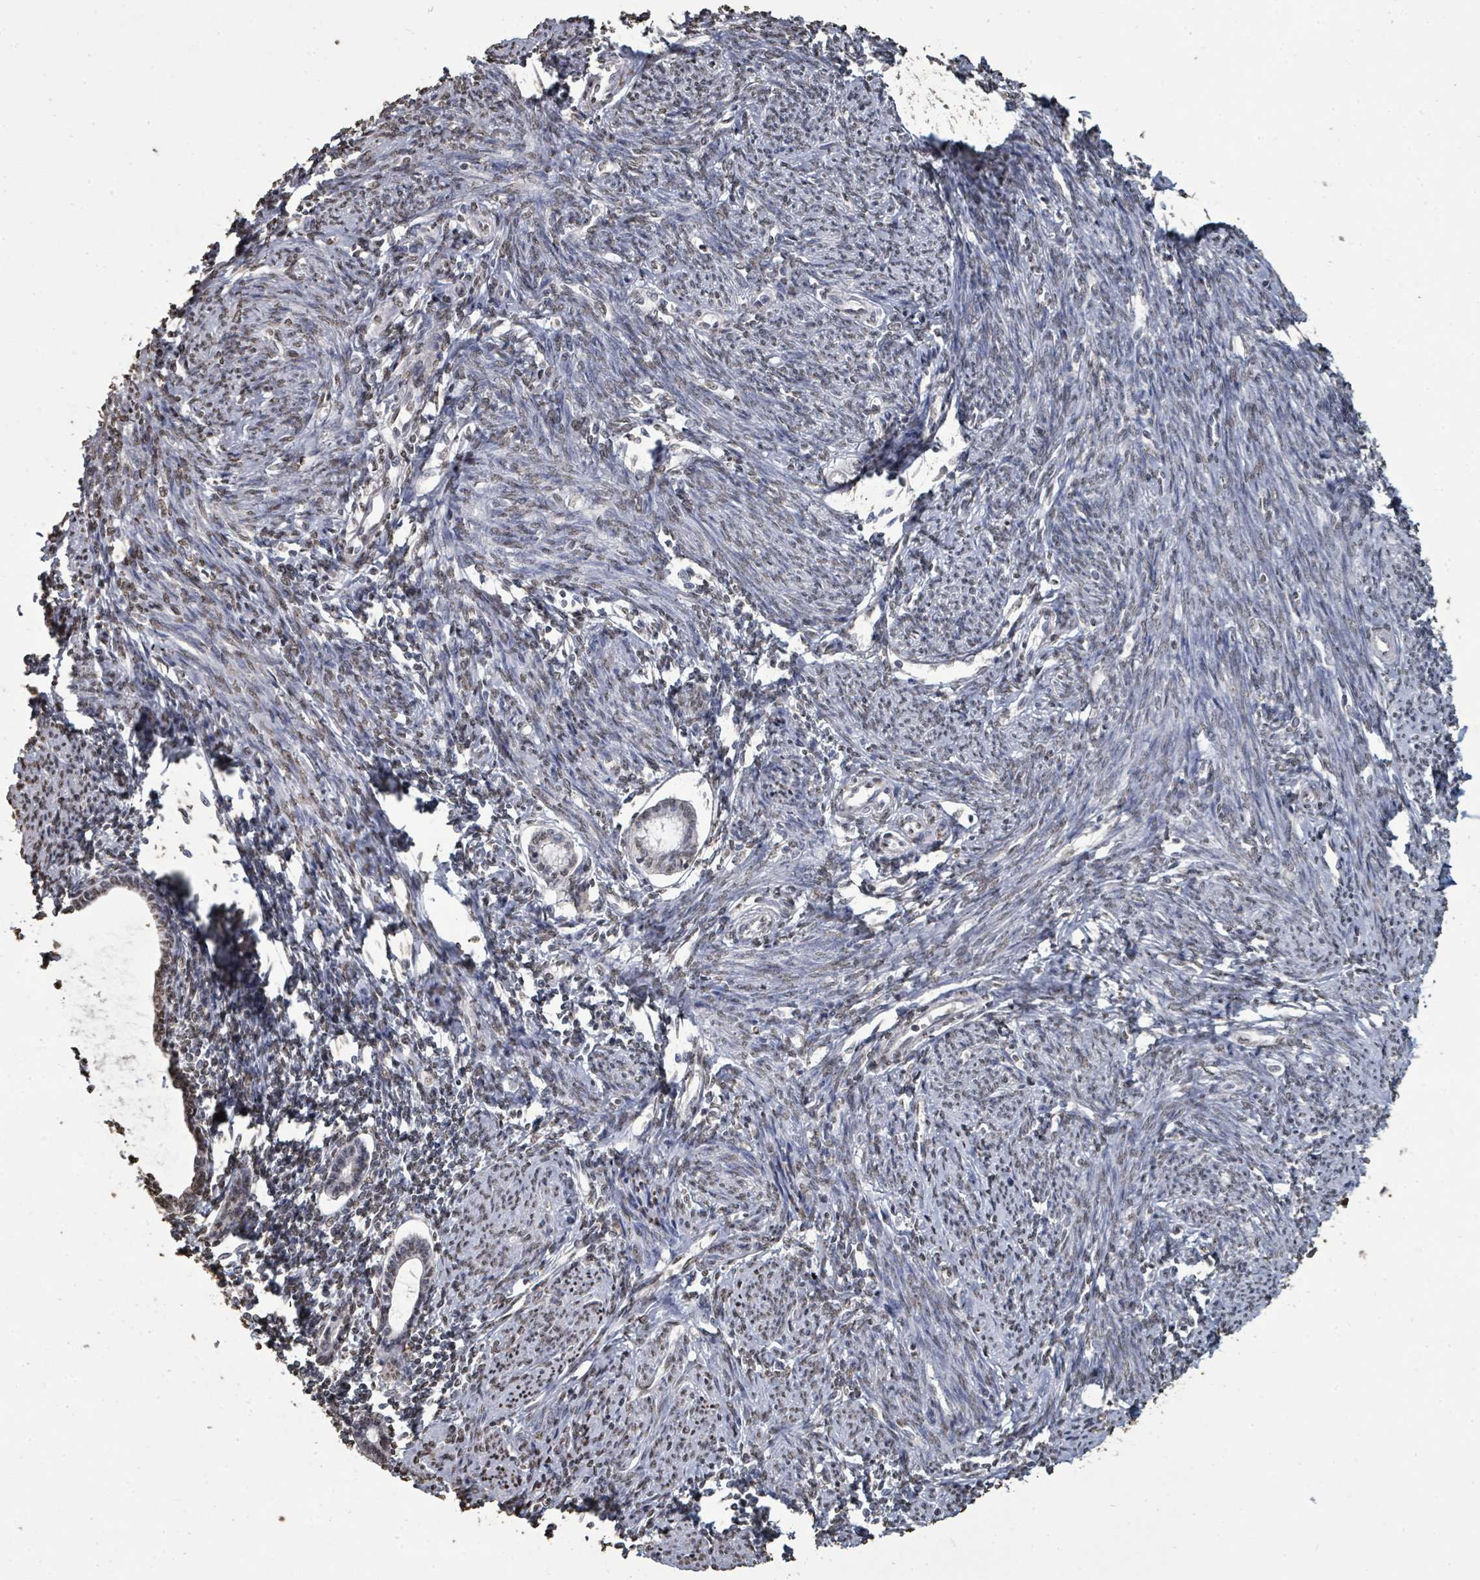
{"staining": {"intensity": "negative", "quantity": "none", "location": "none"}, "tissue": "endometrium", "cell_type": "Cells in endometrial stroma", "image_type": "normal", "snomed": [{"axis": "morphology", "description": "Normal tissue, NOS"}, {"axis": "topography", "description": "Endometrium"}], "caption": "Cells in endometrial stroma show no significant staining in benign endometrium. Nuclei are stained in blue.", "gene": "MRPS12", "patient": {"sex": "female", "age": 63}}